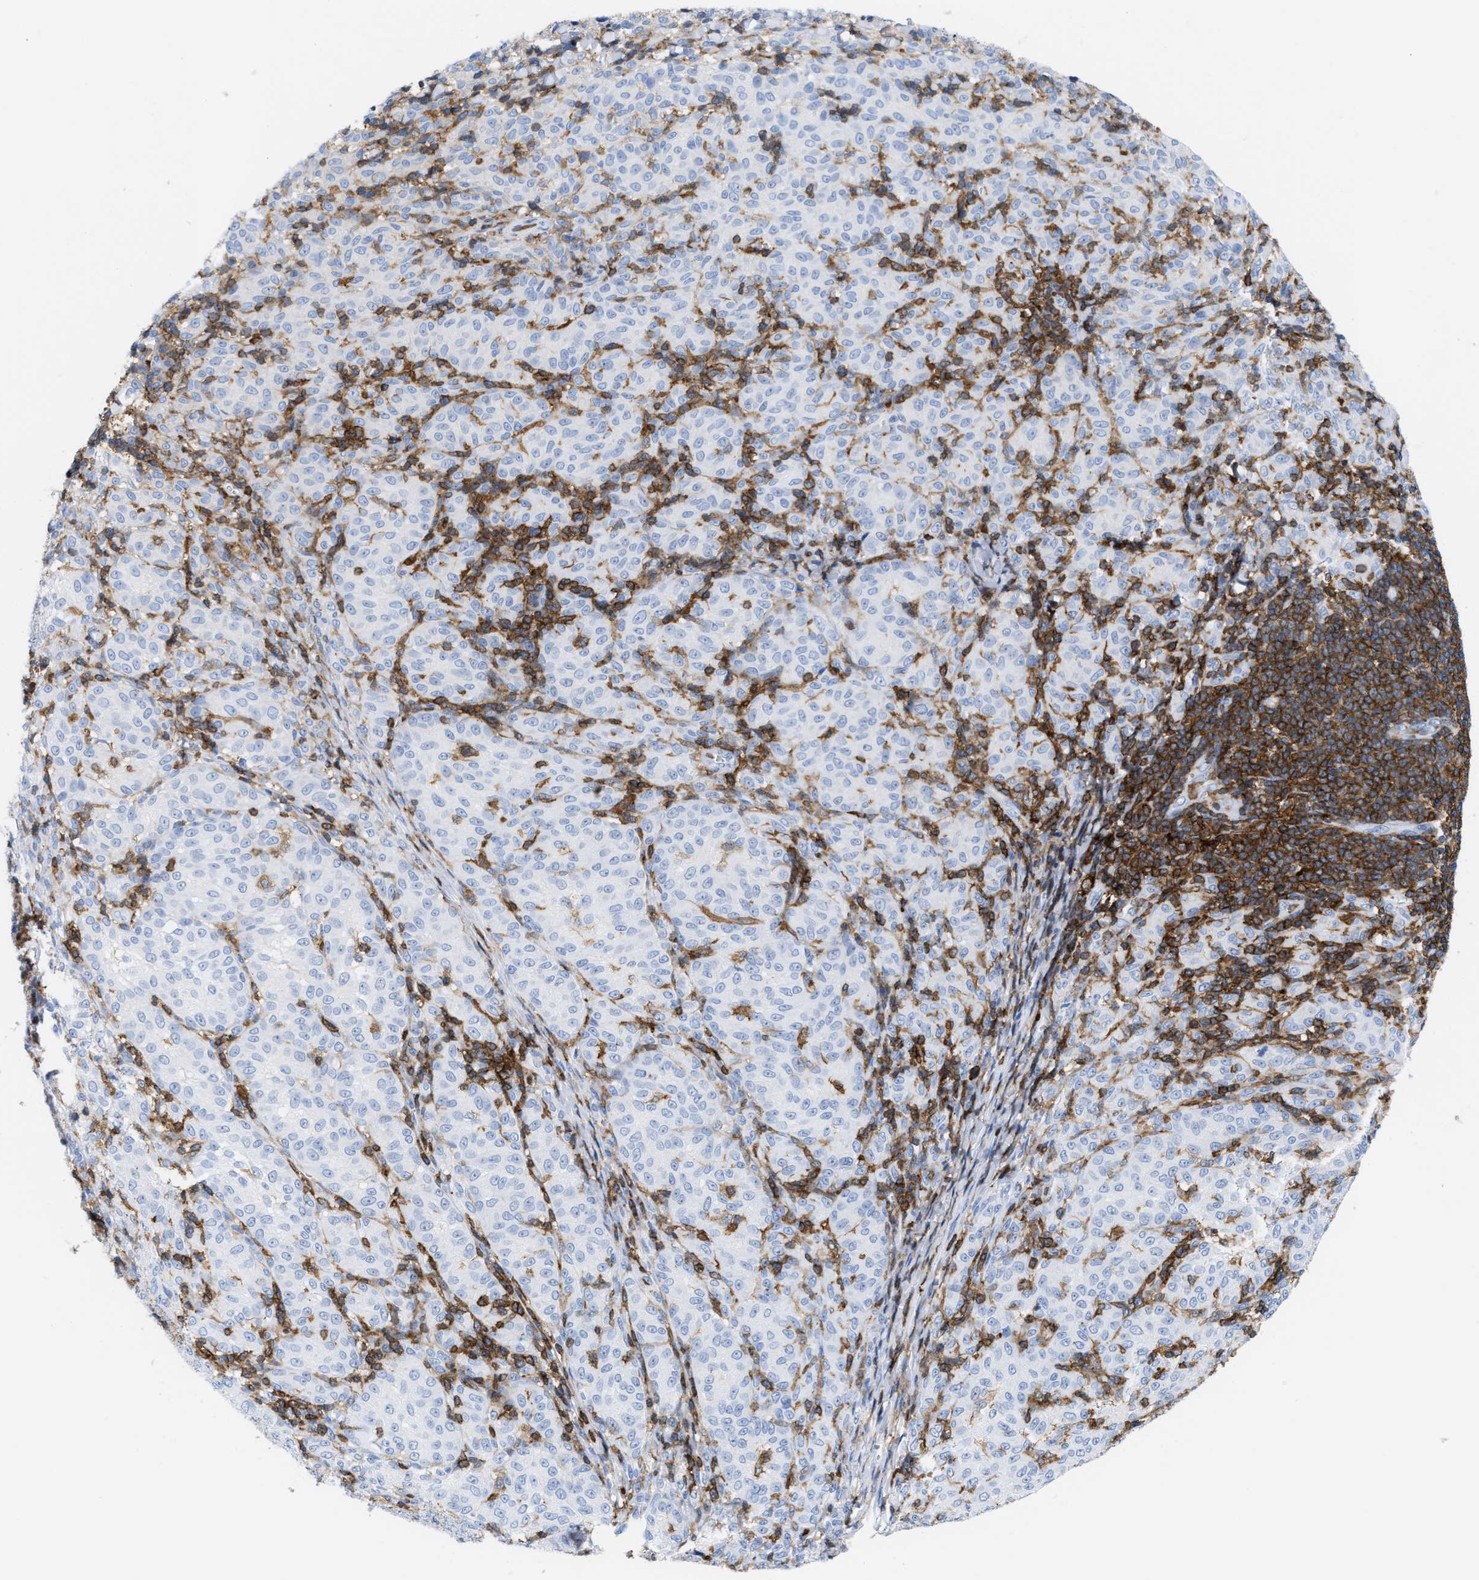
{"staining": {"intensity": "negative", "quantity": "none", "location": "none"}, "tissue": "melanoma", "cell_type": "Tumor cells", "image_type": "cancer", "snomed": [{"axis": "morphology", "description": "Malignant melanoma, NOS"}, {"axis": "topography", "description": "Skin"}], "caption": "A high-resolution image shows immunohistochemistry (IHC) staining of melanoma, which reveals no significant positivity in tumor cells.", "gene": "LCP1", "patient": {"sex": "female", "age": 72}}